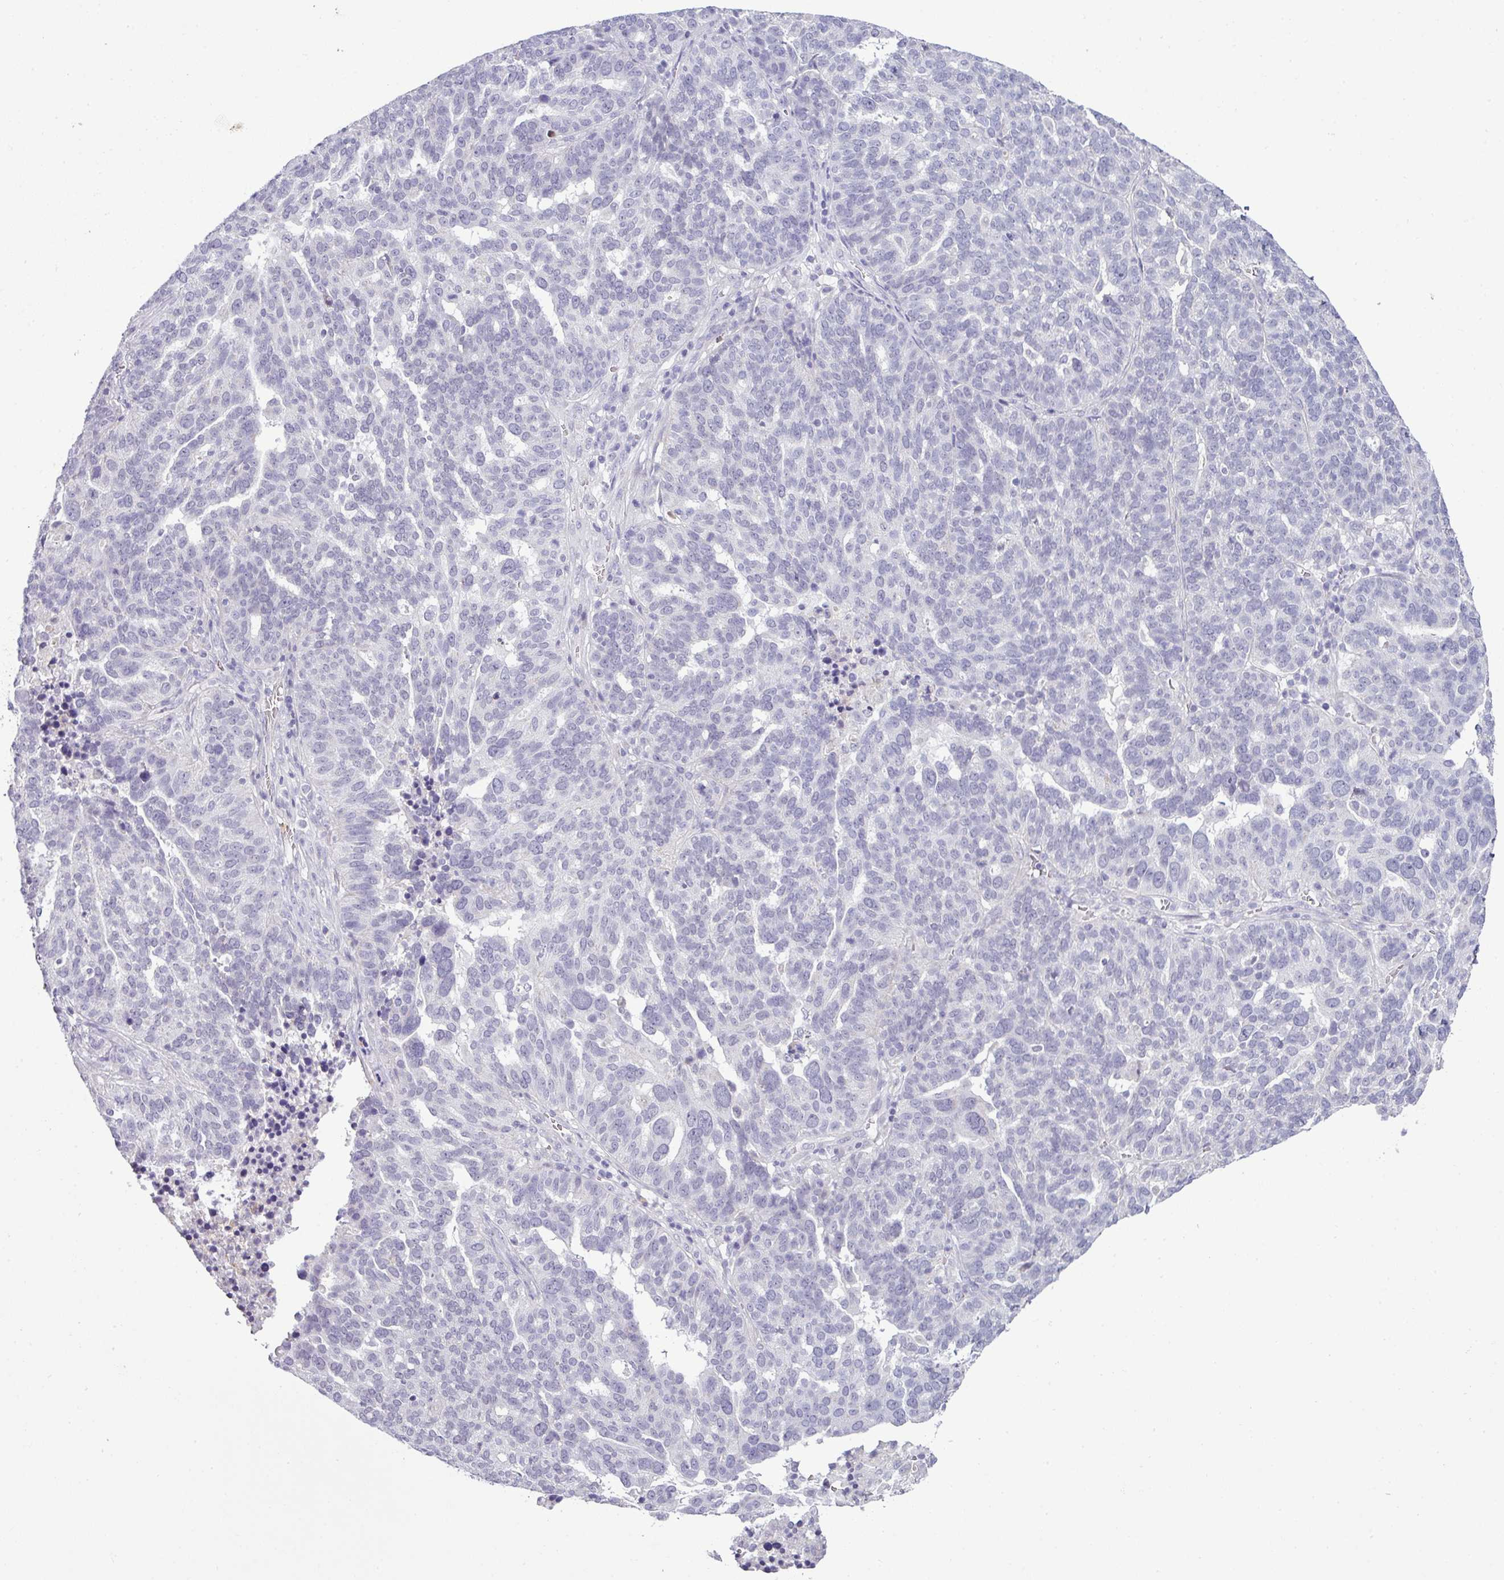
{"staining": {"intensity": "negative", "quantity": "none", "location": "none"}, "tissue": "ovarian cancer", "cell_type": "Tumor cells", "image_type": "cancer", "snomed": [{"axis": "morphology", "description": "Cystadenocarcinoma, serous, NOS"}, {"axis": "topography", "description": "Ovary"}], "caption": "Tumor cells are negative for brown protein staining in ovarian cancer. Brightfield microscopy of immunohistochemistry stained with DAB (brown) and hematoxylin (blue), captured at high magnification.", "gene": "HBEGF", "patient": {"sex": "female", "age": 59}}